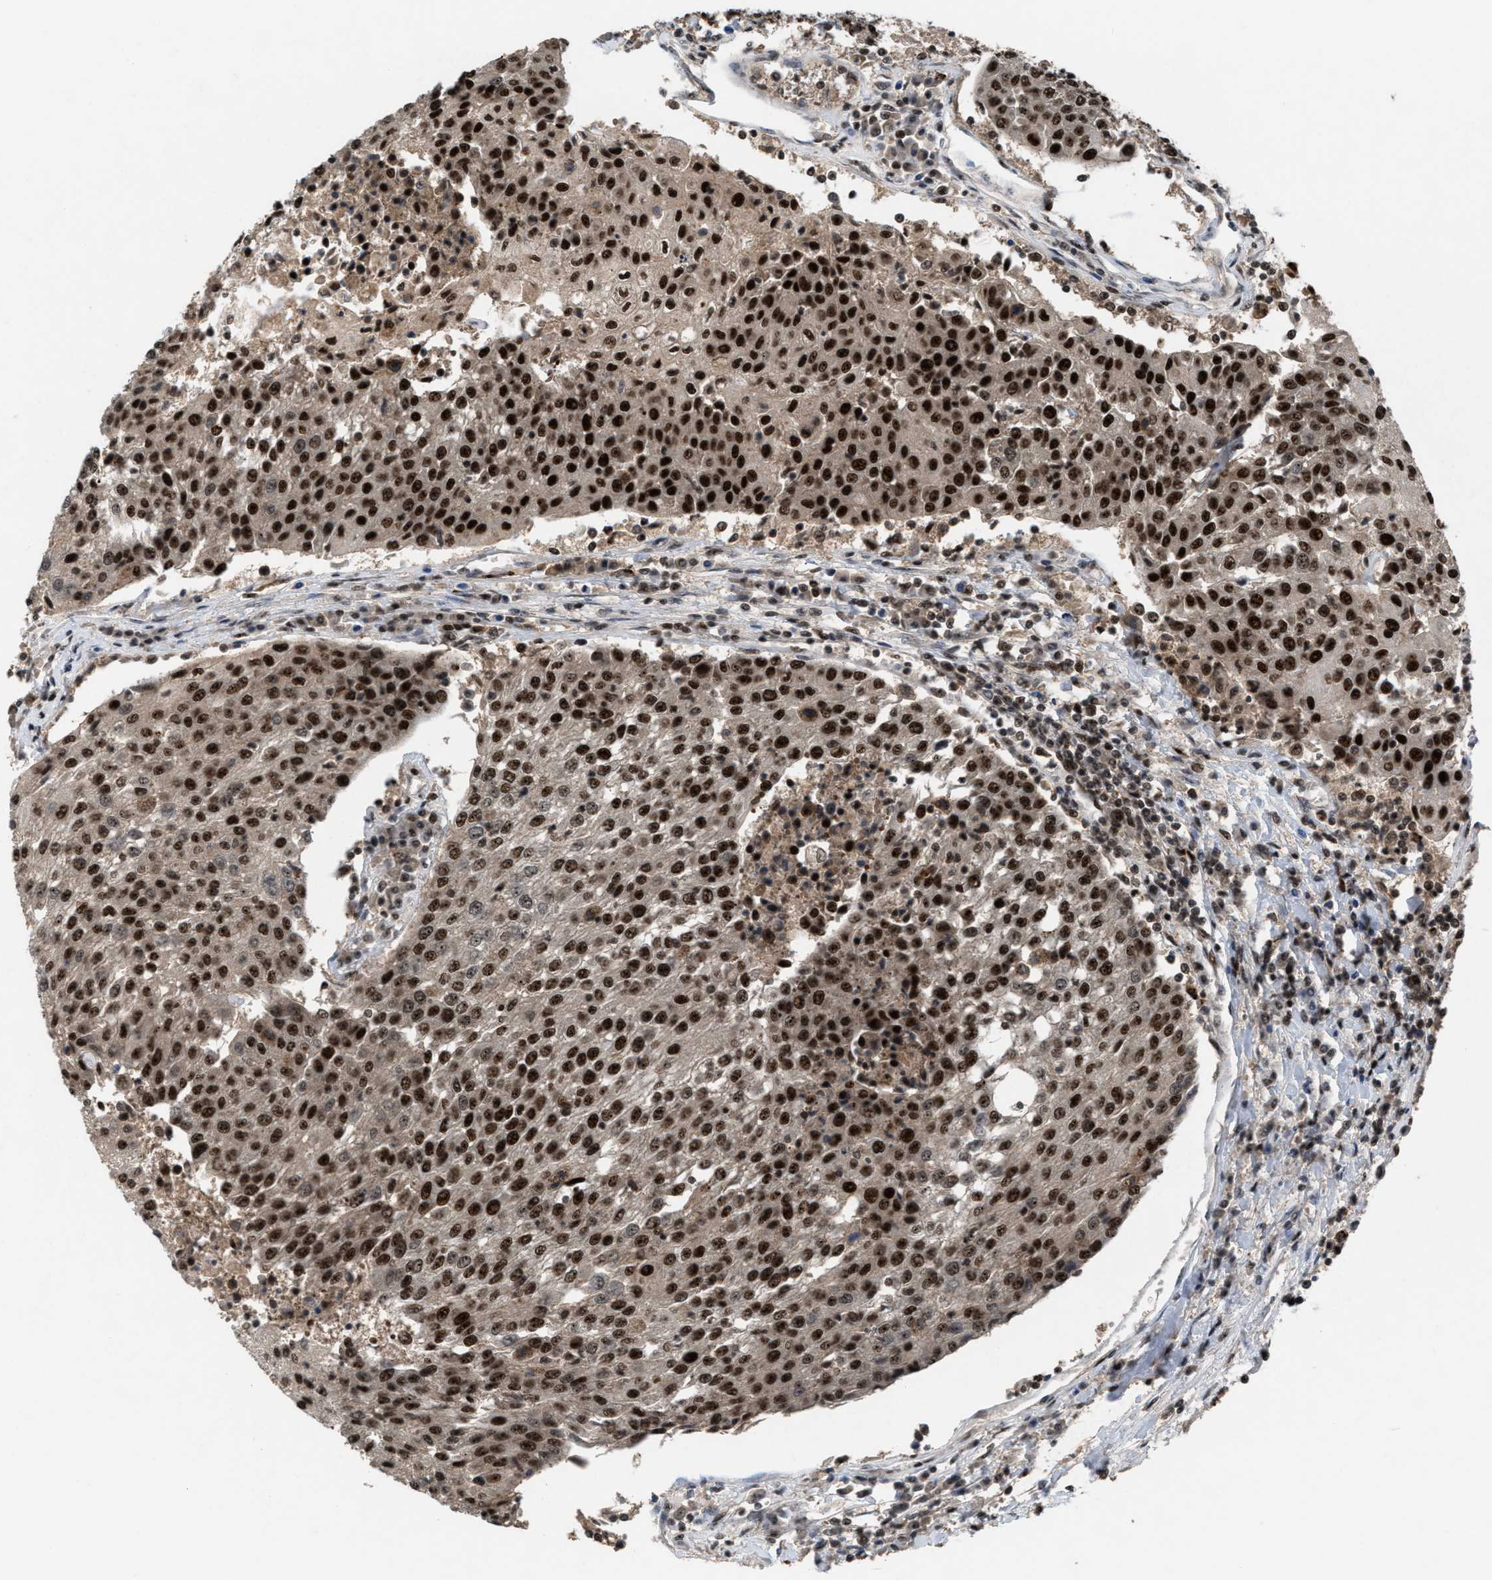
{"staining": {"intensity": "strong", "quantity": ">75%", "location": "nuclear"}, "tissue": "urothelial cancer", "cell_type": "Tumor cells", "image_type": "cancer", "snomed": [{"axis": "morphology", "description": "Urothelial carcinoma, High grade"}, {"axis": "topography", "description": "Urinary bladder"}], "caption": "A brown stain labels strong nuclear expression of a protein in human high-grade urothelial carcinoma tumor cells.", "gene": "PRPF4", "patient": {"sex": "female", "age": 85}}